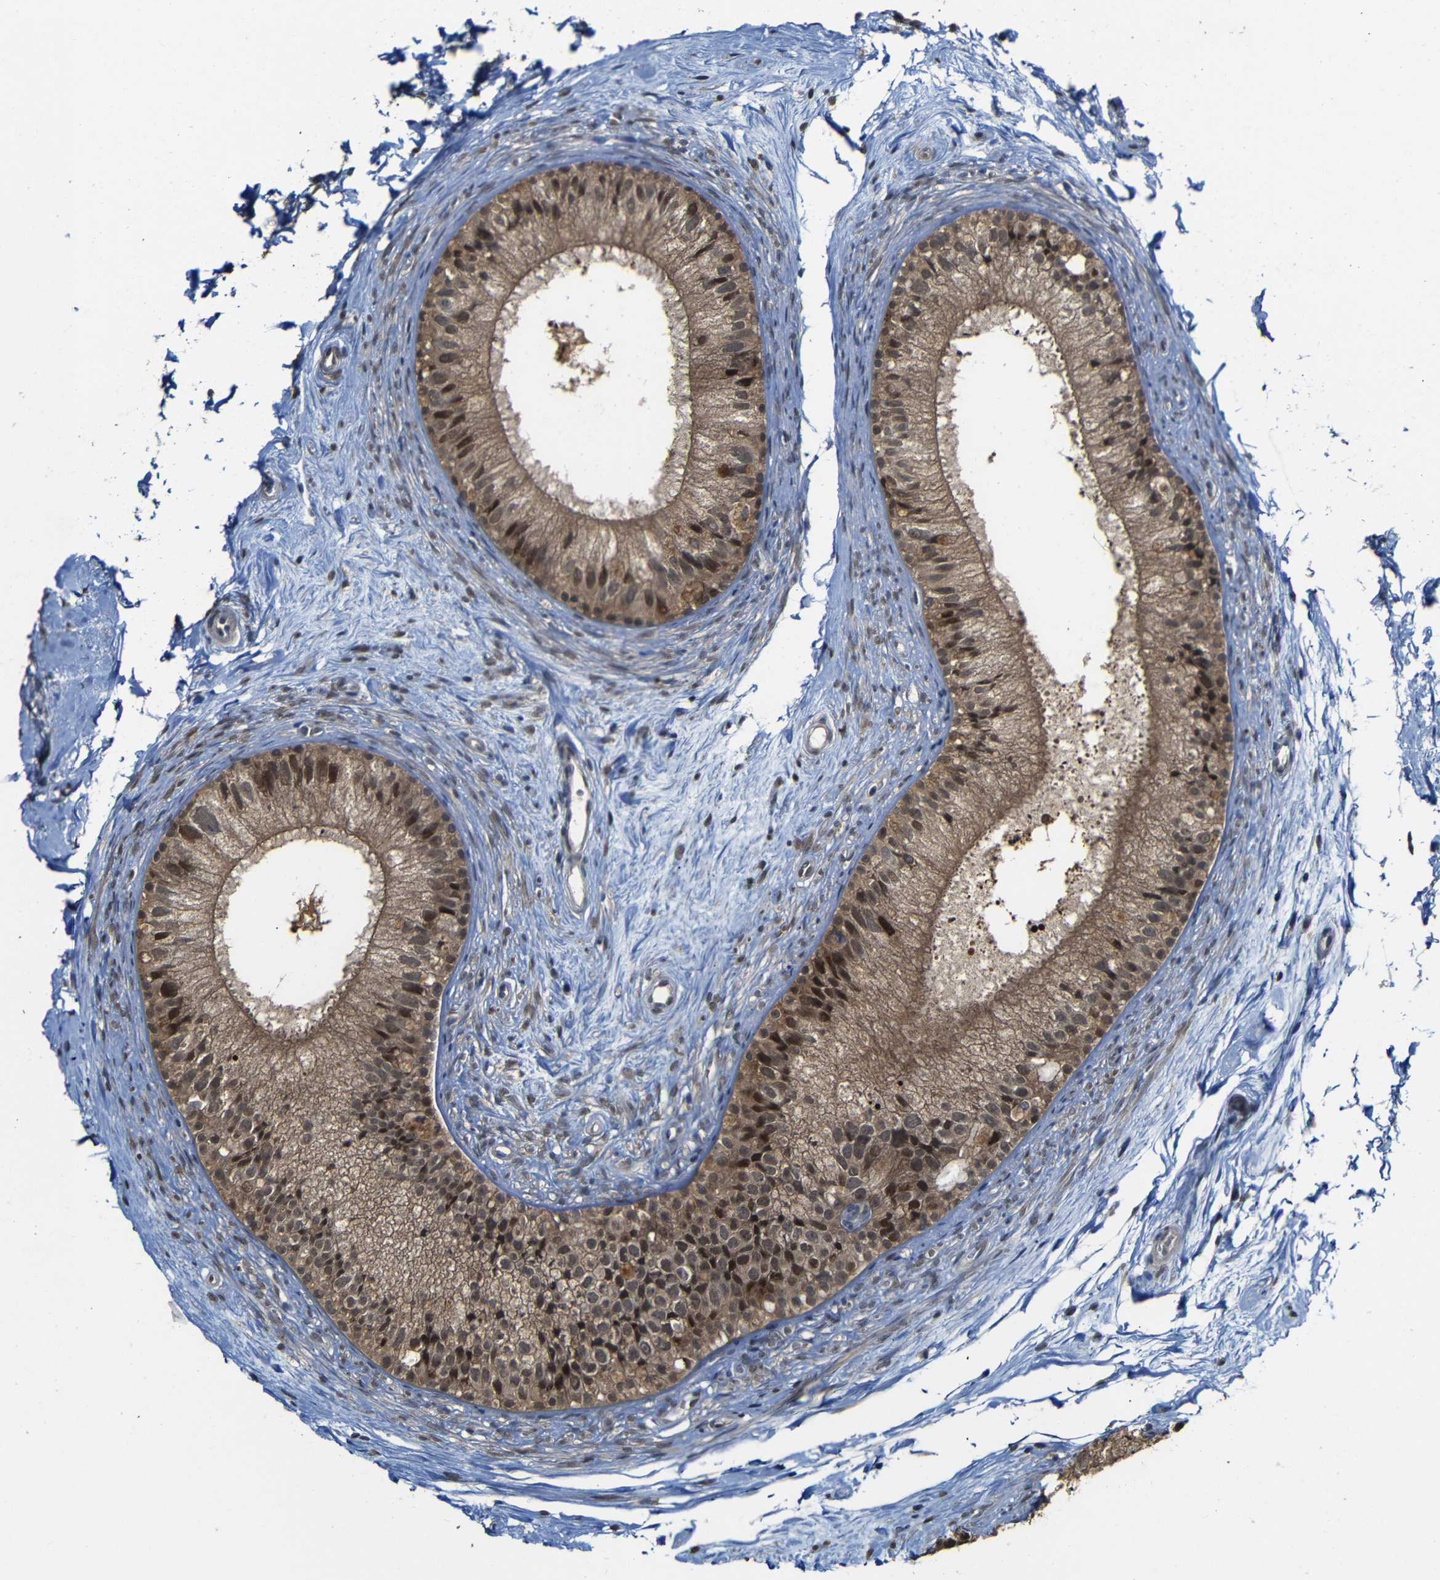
{"staining": {"intensity": "moderate", "quantity": ">75%", "location": "cytoplasmic/membranous,nuclear"}, "tissue": "epididymis", "cell_type": "Glandular cells", "image_type": "normal", "snomed": [{"axis": "morphology", "description": "Normal tissue, NOS"}, {"axis": "topography", "description": "Epididymis"}], "caption": "Protein staining of normal epididymis displays moderate cytoplasmic/membranous,nuclear positivity in approximately >75% of glandular cells.", "gene": "ATG12", "patient": {"sex": "male", "age": 56}}